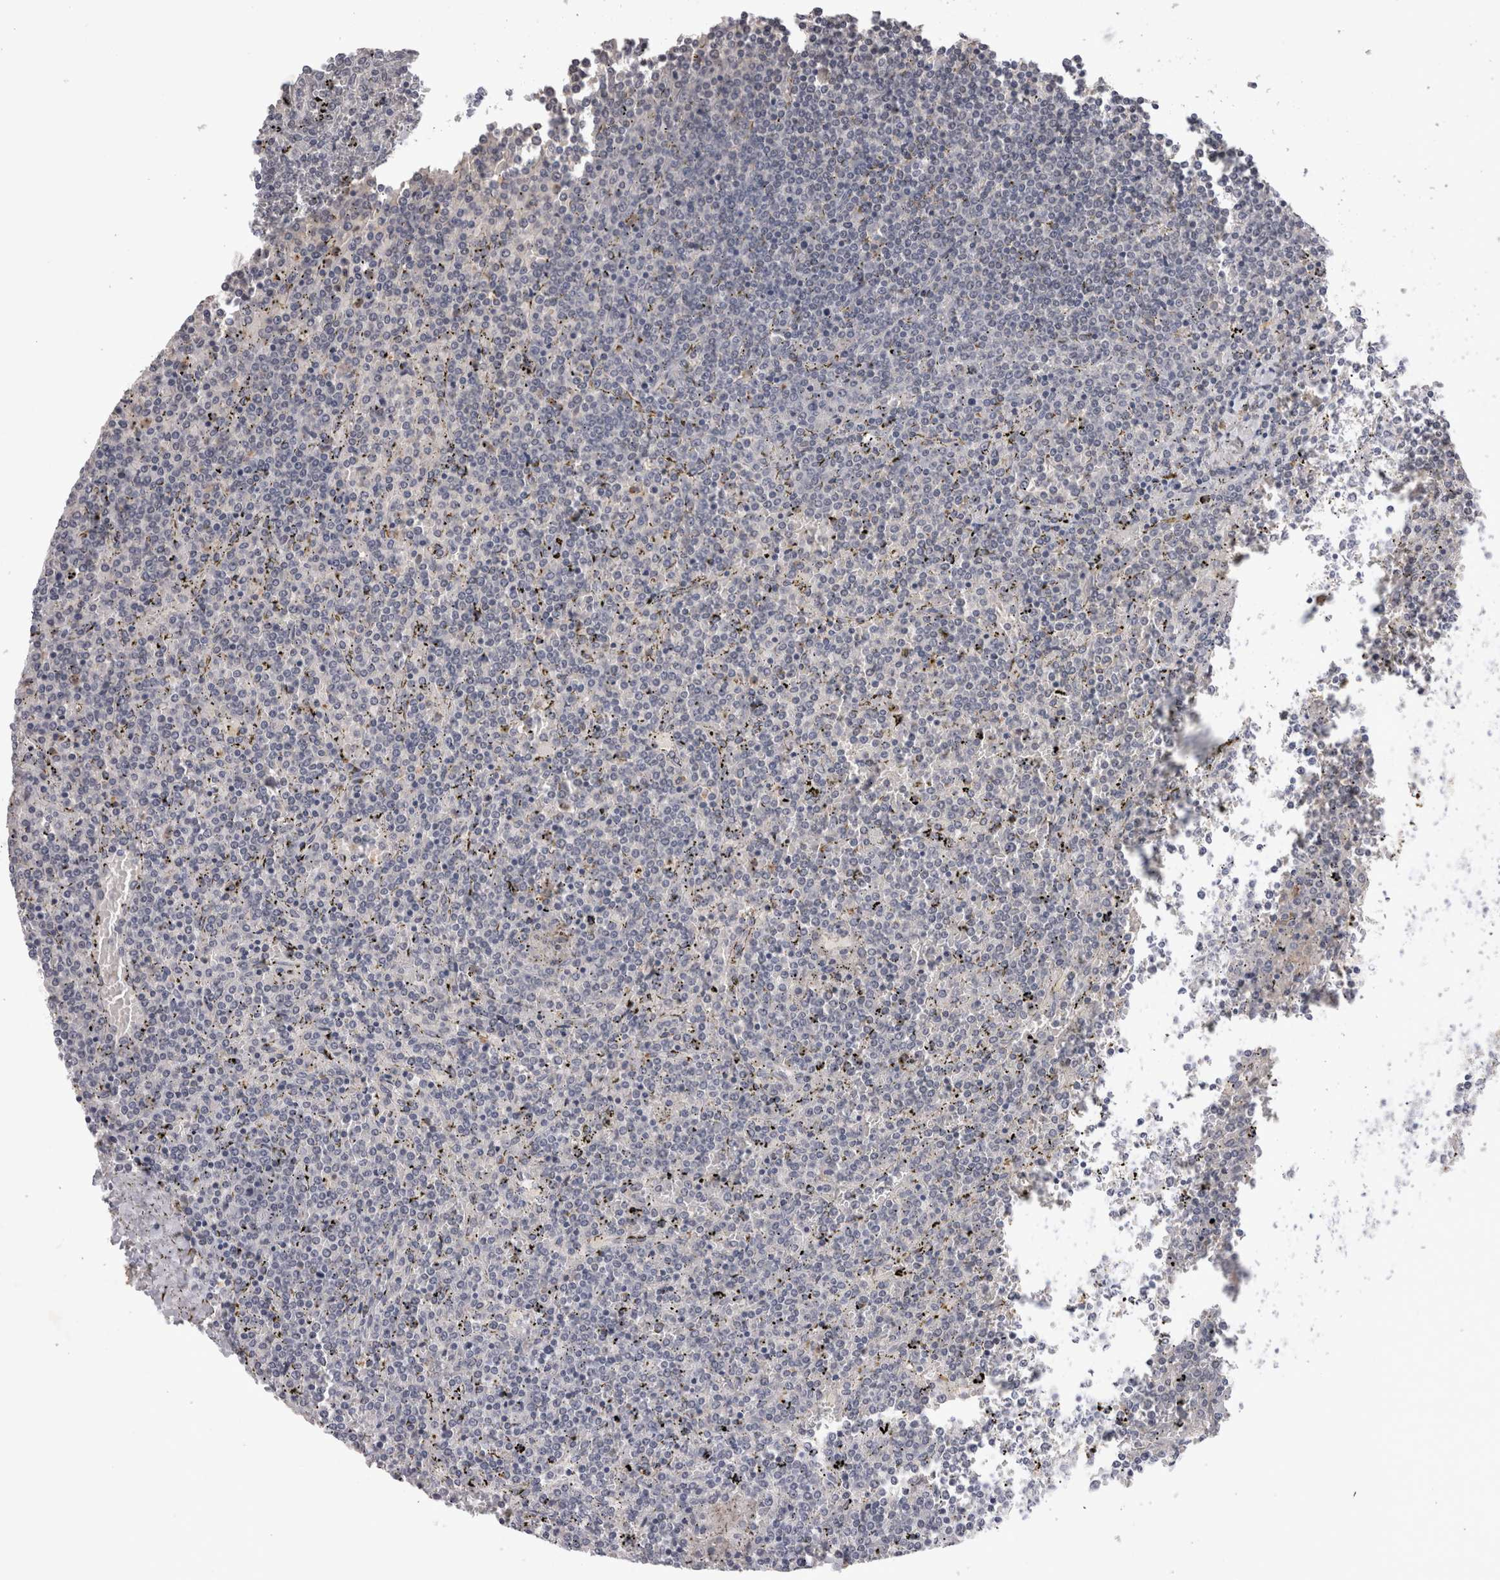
{"staining": {"intensity": "negative", "quantity": "none", "location": "none"}, "tissue": "lymphoma", "cell_type": "Tumor cells", "image_type": "cancer", "snomed": [{"axis": "morphology", "description": "Malignant lymphoma, non-Hodgkin's type, Low grade"}, {"axis": "topography", "description": "Spleen"}], "caption": "Tumor cells are negative for protein expression in human lymphoma. The staining is performed using DAB brown chromogen with nuclei counter-stained in using hematoxylin.", "gene": "VSIG4", "patient": {"sex": "female", "age": 19}}